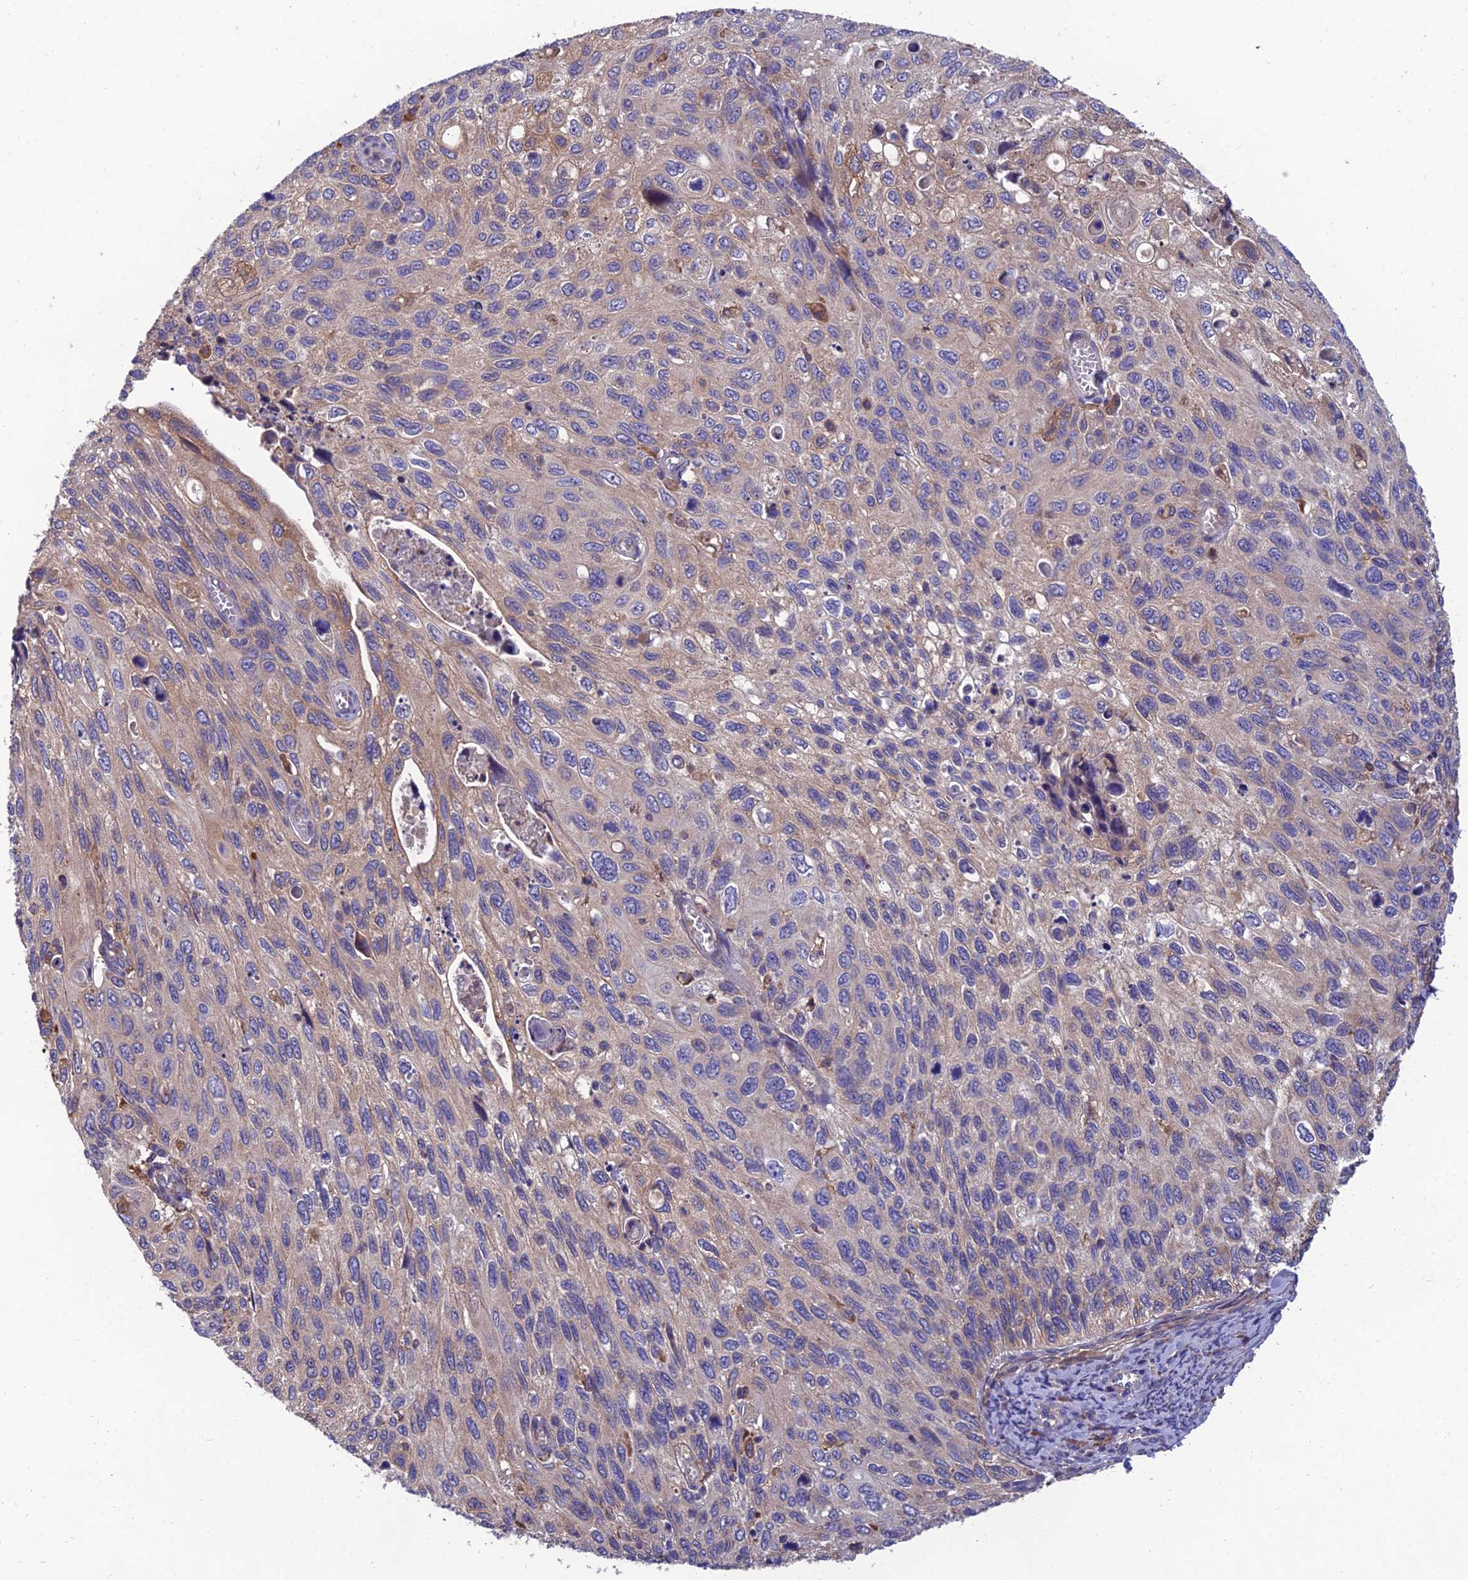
{"staining": {"intensity": "weak", "quantity": "<25%", "location": "cytoplasmic/membranous"}, "tissue": "cervical cancer", "cell_type": "Tumor cells", "image_type": "cancer", "snomed": [{"axis": "morphology", "description": "Squamous cell carcinoma, NOS"}, {"axis": "topography", "description": "Cervix"}], "caption": "Immunohistochemistry histopathology image of neoplastic tissue: human cervical squamous cell carcinoma stained with DAB exhibits no significant protein expression in tumor cells.", "gene": "UMAD1", "patient": {"sex": "female", "age": 70}}